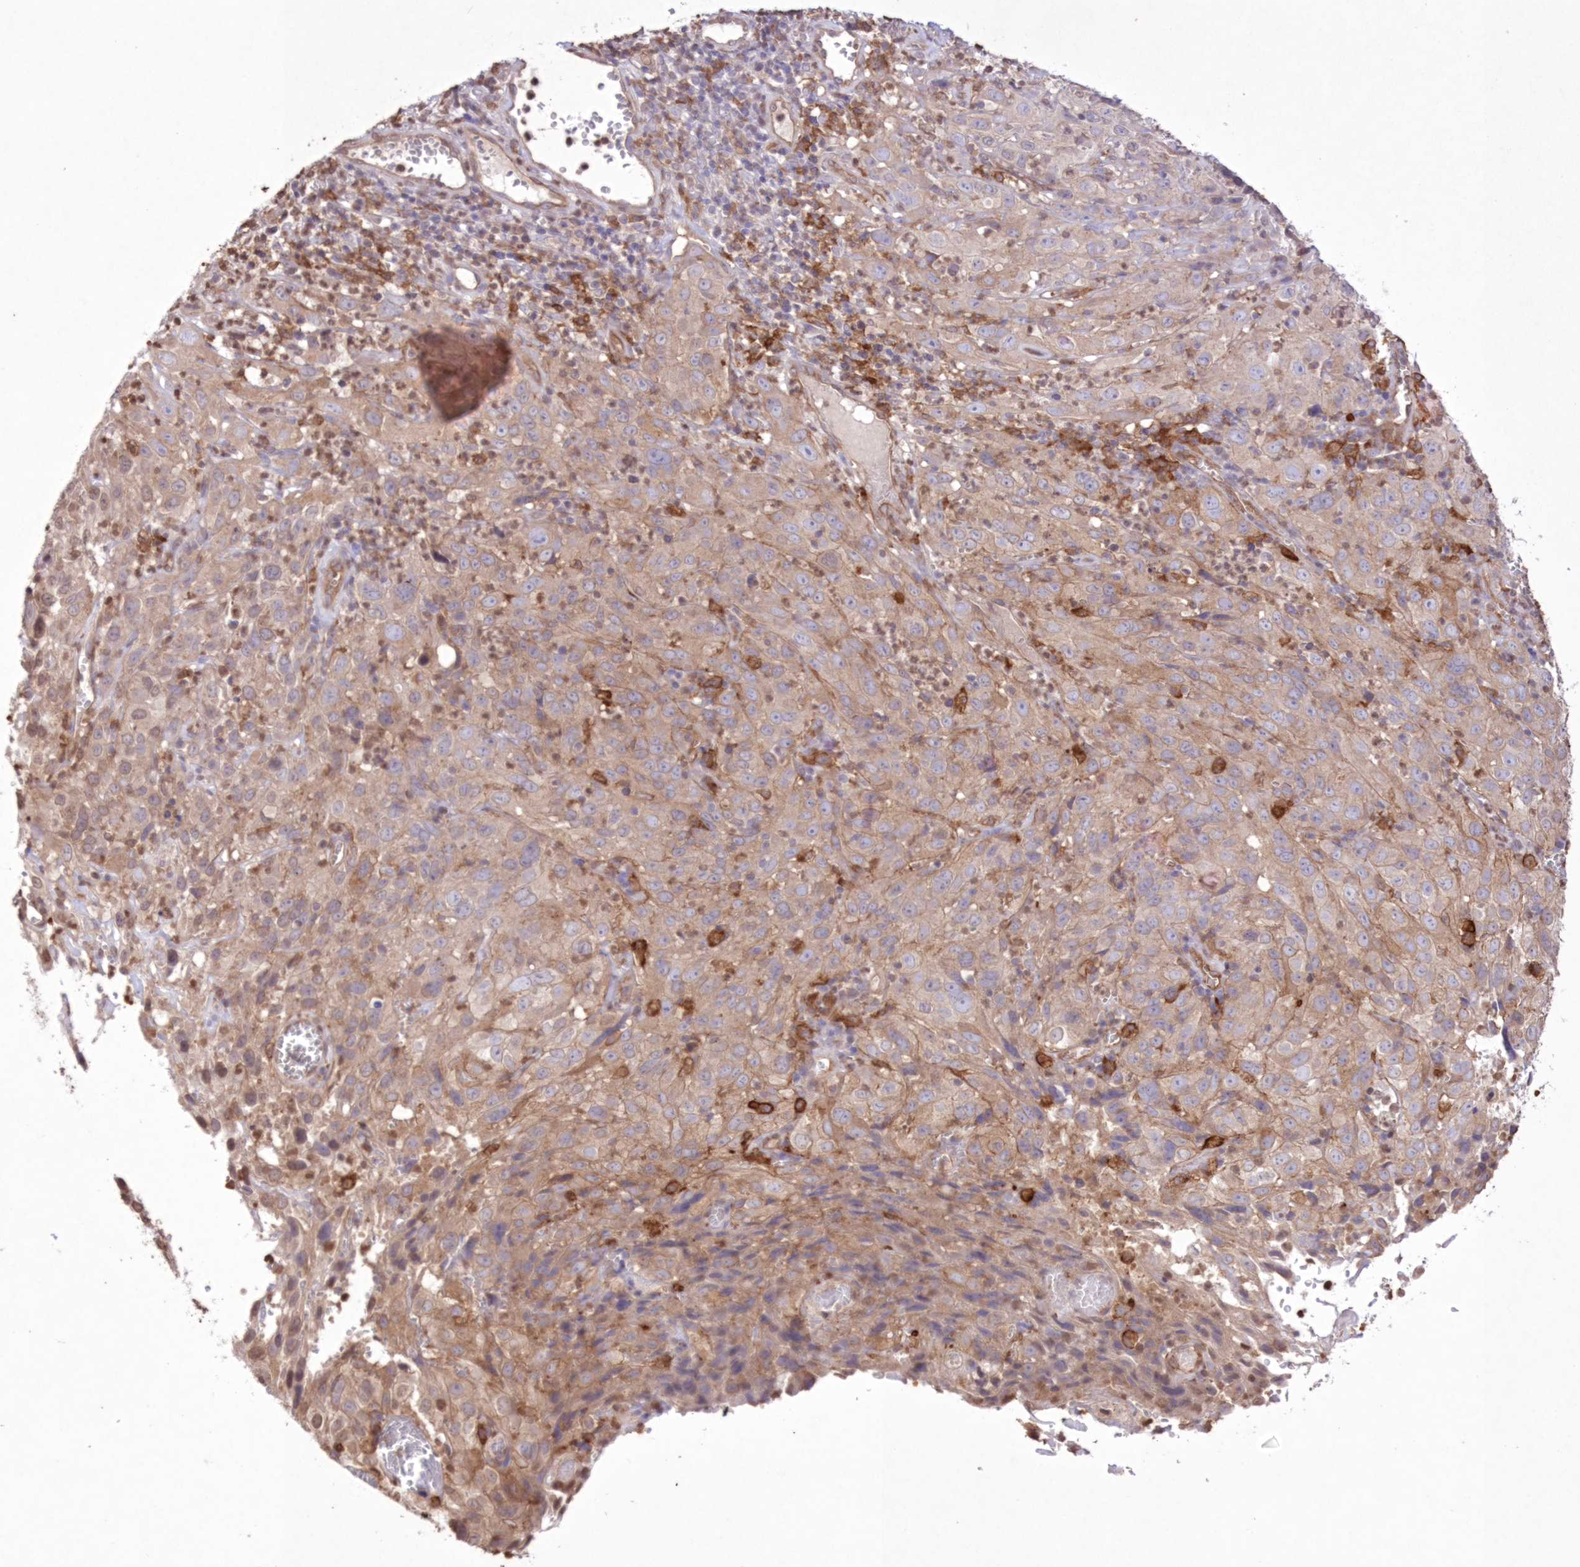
{"staining": {"intensity": "weak", "quantity": "25%-75%", "location": "cytoplasmic/membranous"}, "tissue": "cervical cancer", "cell_type": "Tumor cells", "image_type": "cancer", "snomed": [{"axis": "morphology", "description": "Squamous cell carcinoma, NOS"}, {"axis": "topography", "description": "Cervix"}], "caption": "Approximately 25%-75% of tumor cells in squamous cell carcinoma (cervical) reveal weak cytoplasmic/membranous protein staining as visualized by brown immunohistochemical staining.", "gene": "FCHO2", "patient": {"sex": "female", "age": 32}}